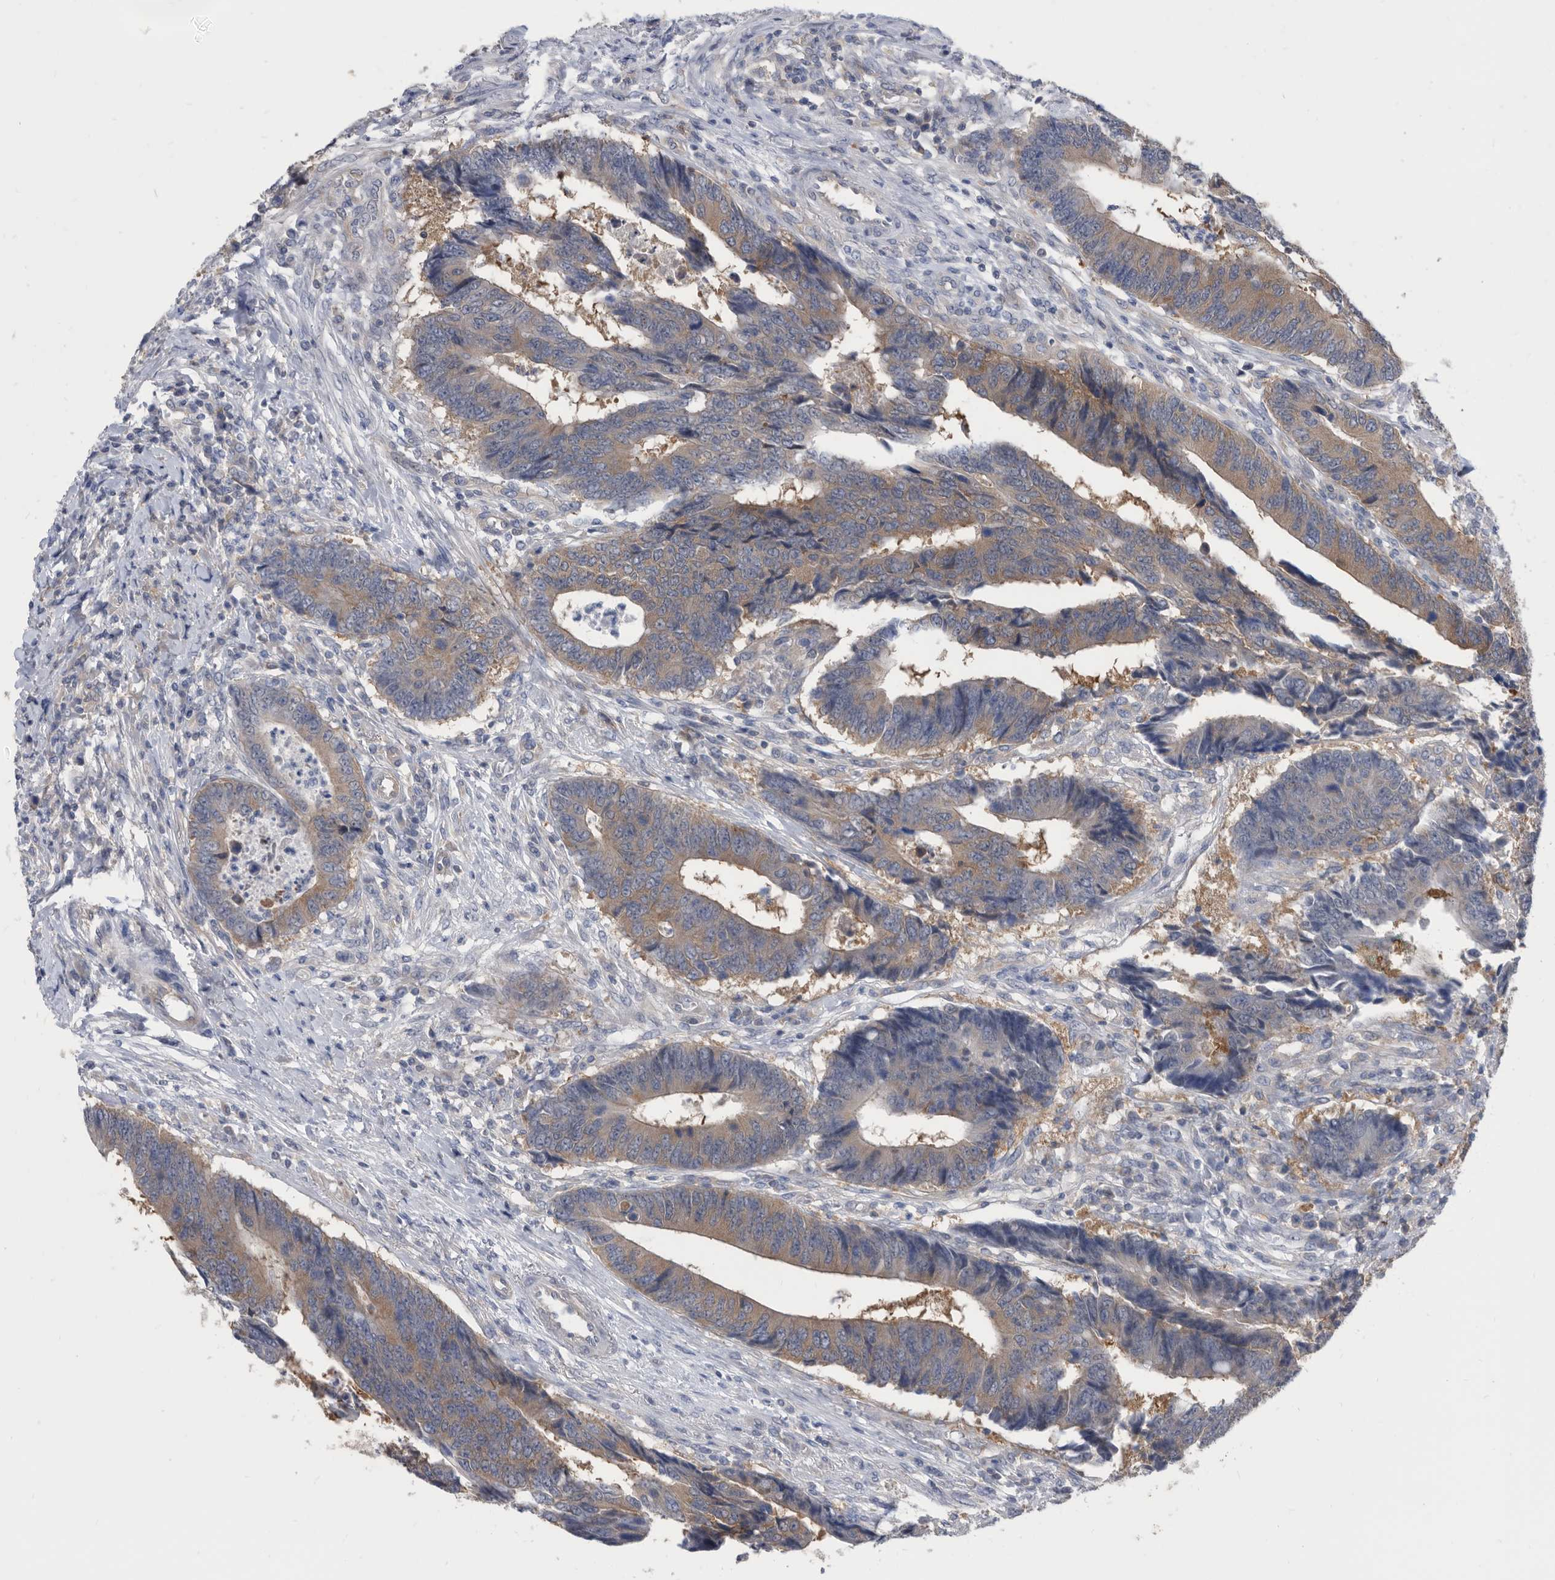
{"staining": {"intensity": "weak", "quantity": ">75%", "location": "cytoplasmic/membranous"}, "tissue": "colorectal cancer", "cell_type": "Tumor cells", "image_type": "cancer", "snomed": [{"axis": "morphology", "description": "Adenocarcinoma, NOS"}, {"axis": "topography", "description": "Rectum"}], "caption": "The histopathology image shows staining of colorectal cancer, revealing weak cytoplasmic/membranous protein positivity (brown color) within tumor cells.", "gene": "CCT4", "patient": {"sex": "male", "age": 84}}